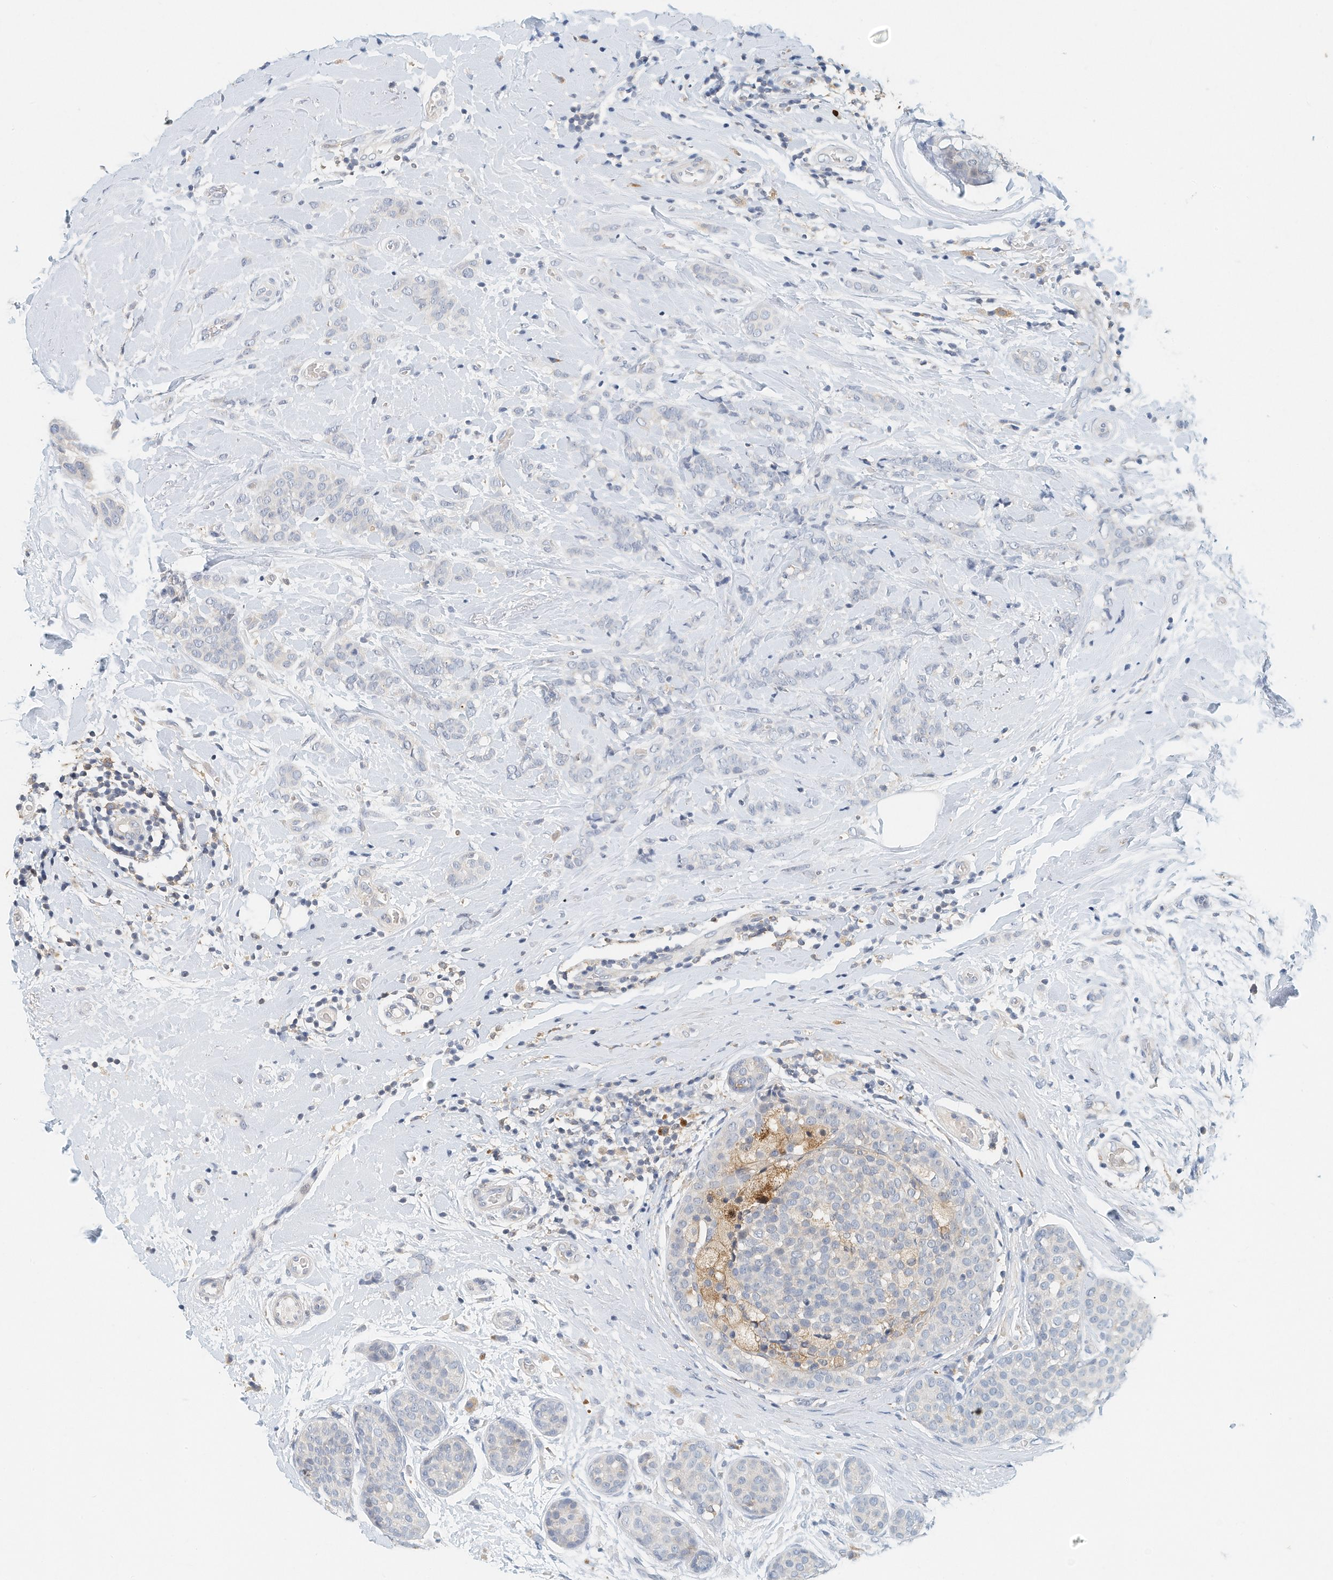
{"staining": {"intensity": "negative", "quantity": "none", "location": "none"}, "tissue": "breast cancer", "cell_type": "Tumor cells", "image_type": "cancer", "snomed": [{"axis": "morphology", "description": "Lobular carcinoma, in situ"}, {"axis": "morphology", "description": "Lobular carcinoma"}, {"axis": "topography", "description": "Breast"}], "caption": "Tumor cells are negative for brown protein staining in lobular carcinoma in situ (breast). The staining is performed using DAB brown chromogen with nuclei counter-stained in using hematoxylin.", "gene": "MICAL1", "patient": {"sex": "female", "age": 41}}